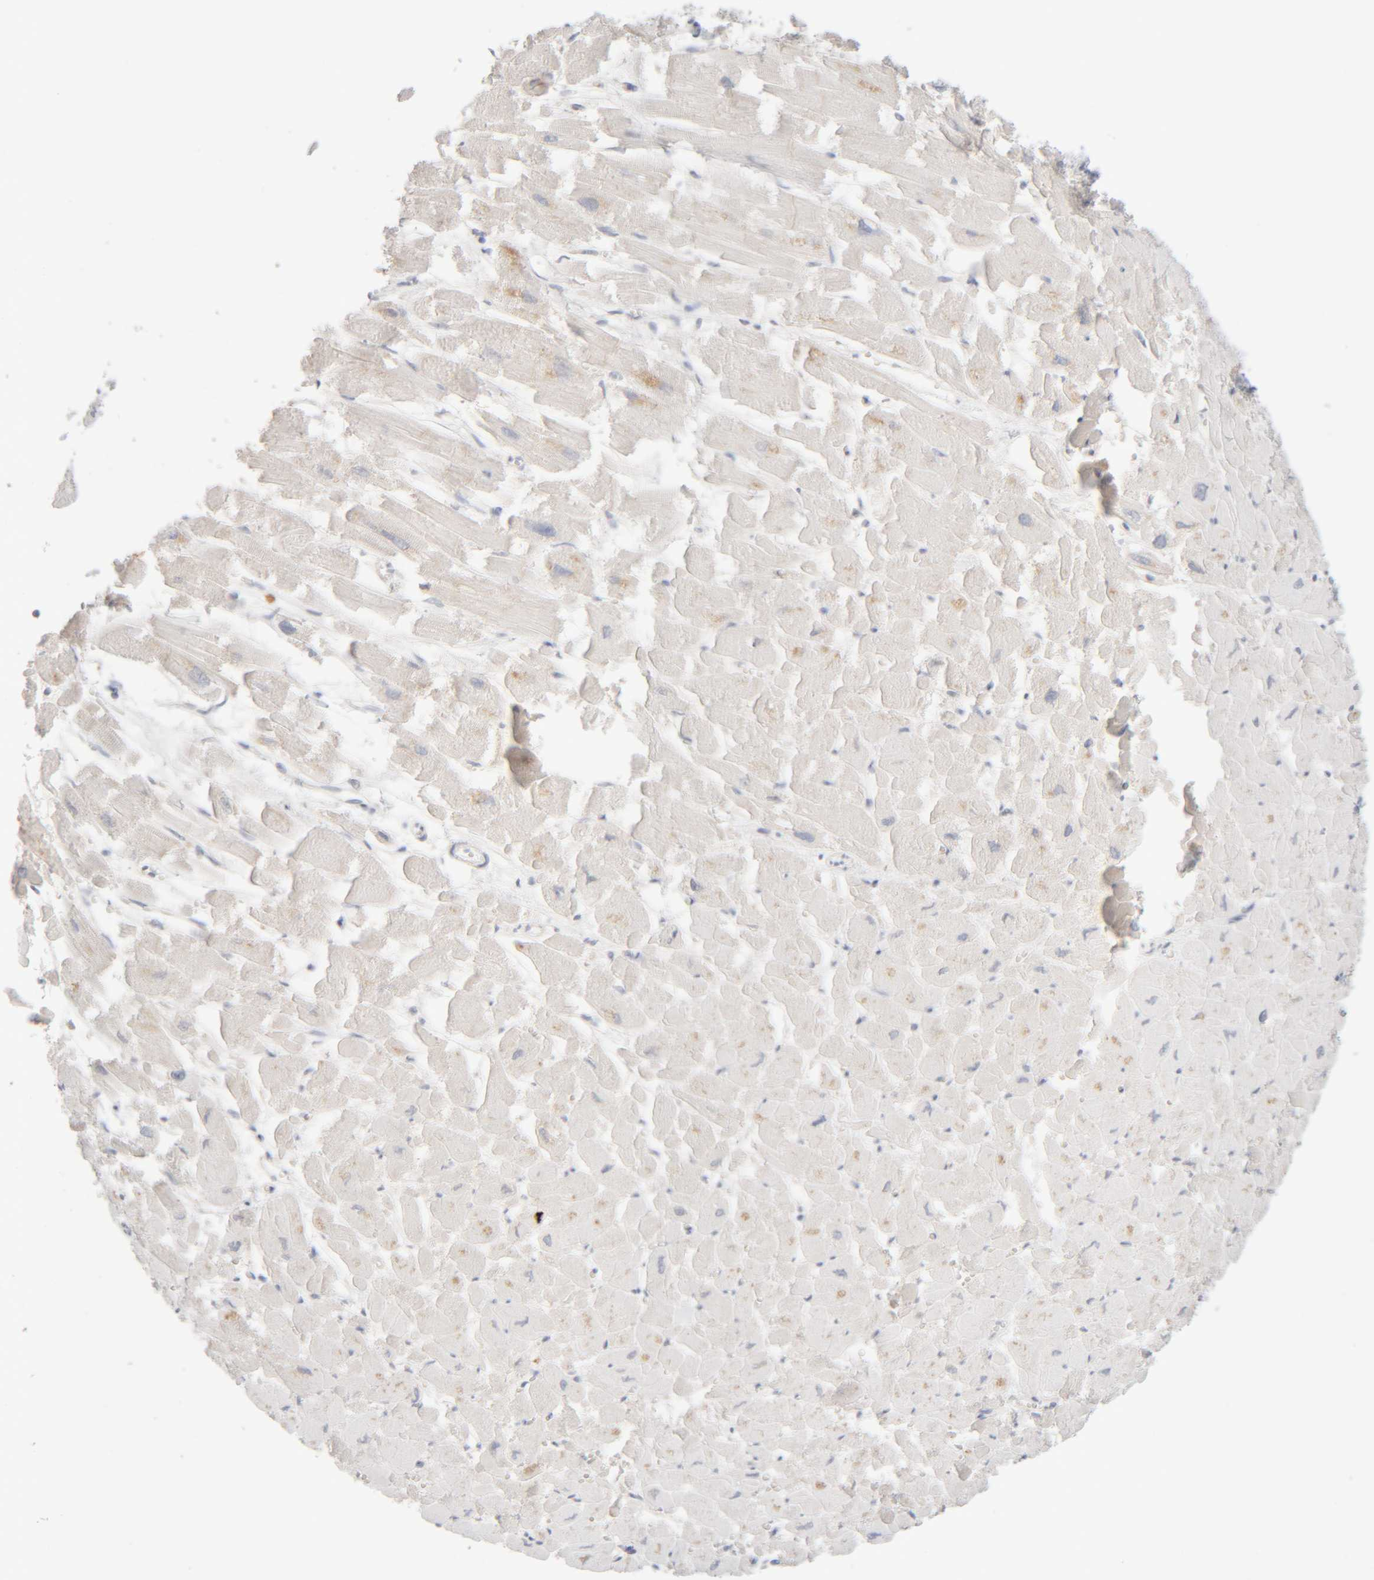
{"staining": {"intensity": "moderate", "quantity": "<25%", "location": "cytoplasmic/membranous"}, "tissue": "heart muscle", "cell_type": "Cardiomyocytes", "image_type": "normal", "snomed": [{"axis": "morphology", "description": "Normal tissue, NOS"}, {"axis": "topography", "description": "Heart"}], "caption": "The image displays immunohistochemical staining of normal heart muscle. There is moderate cytoplasmic/membranous positivity is identified in approximately <25% of cardiomyocytes.", "gene": "RIDA", "patient": {"sex": "male", "age": 54}}